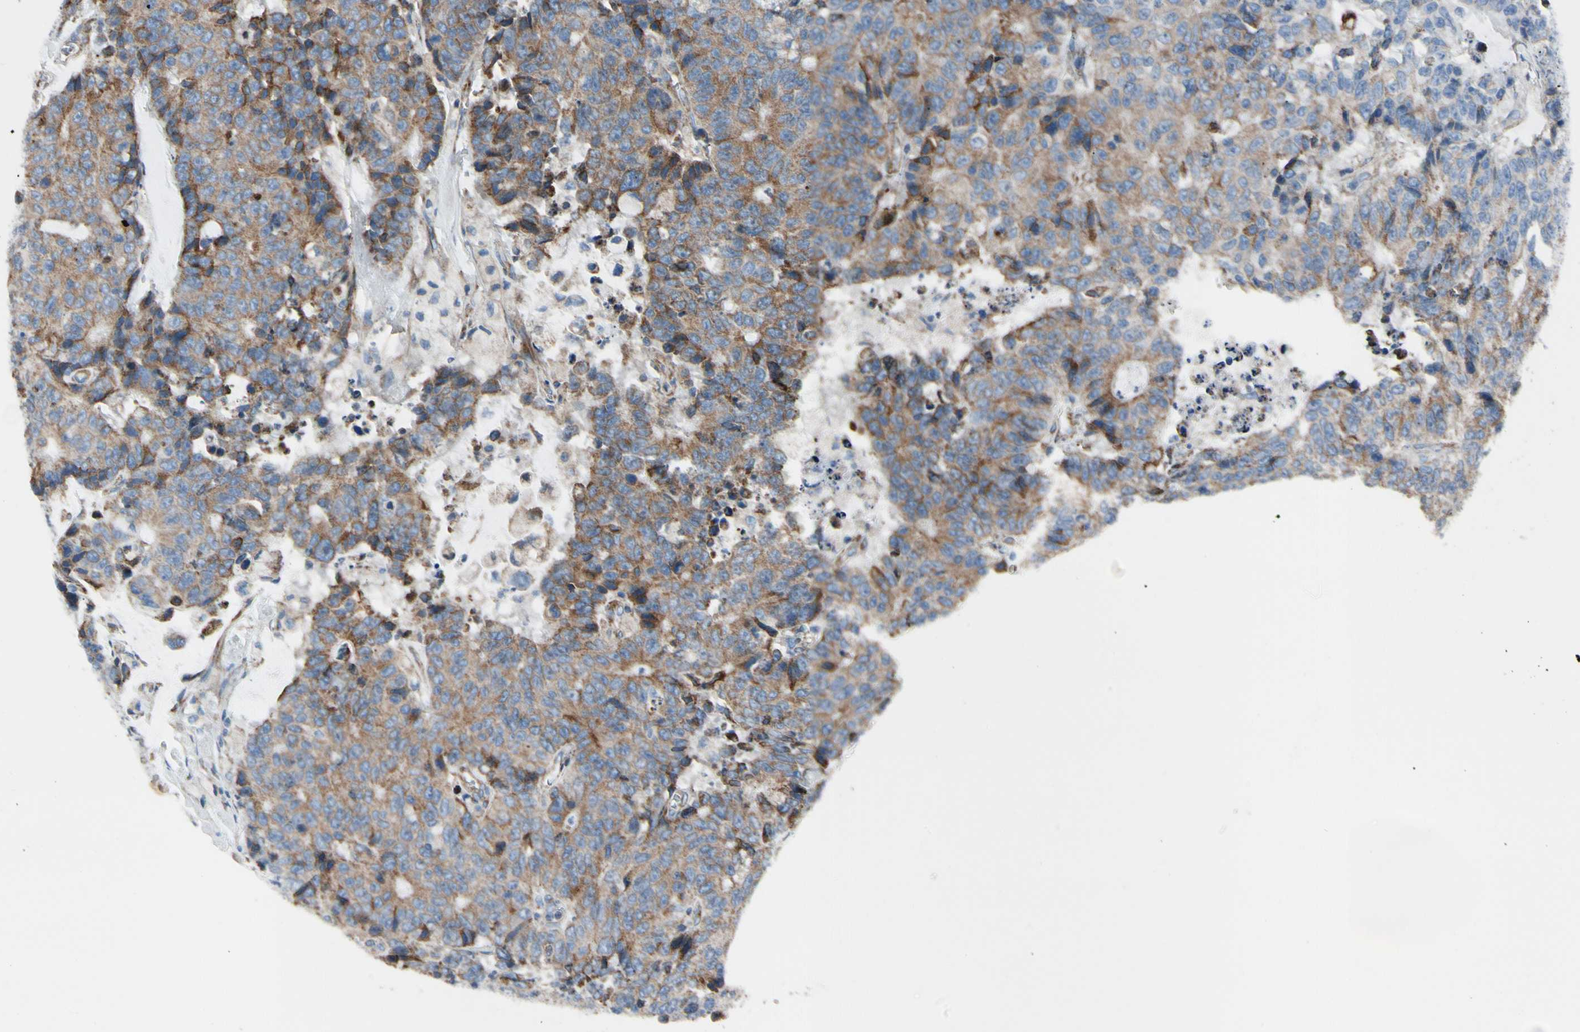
{"staining": {"intensity": "moderate", "quantity": ">75%", "location": "cytoplasmic/membranous"}, "tissue": "colorectal cancer", "cell_type": "Tumor cells", "image_type": "cancer", "snomed": [{"axis": "morphology", "description": "Adenocarcinoma, NOS"}, {"axis": "topography", "description": "Colon"}], "caption": "A micrograph showing moderate cytoplasmic/membranous expression in approximately >75% of tumor cells in colorectal cancer, as visualized by brown immunohistochemical staining.", "gene": "MRPL9", "patient": {"sex": "female", "age": 86}}